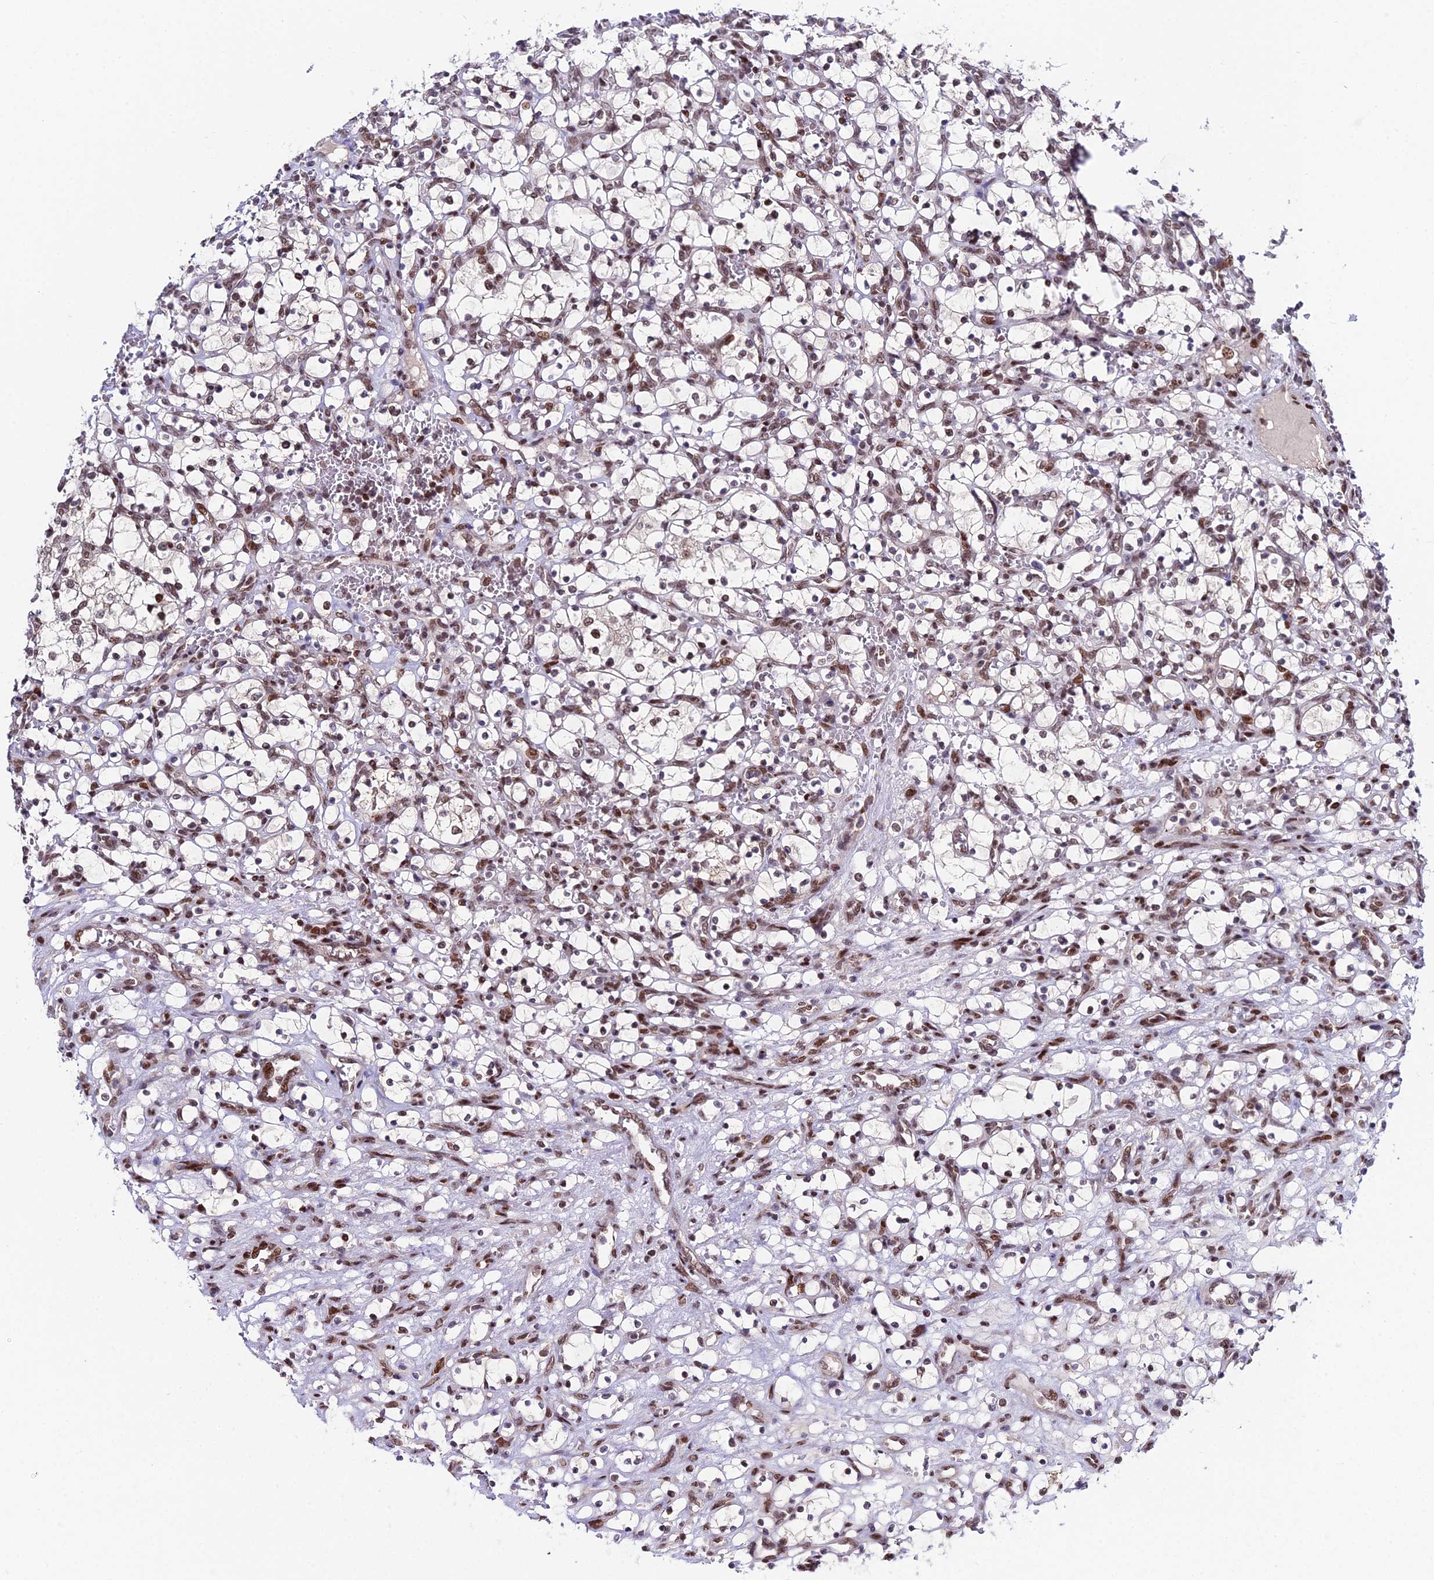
{"staining": {"intensity": "weak", "quantity": ">75%", "location": "nuclear"}, "tissue": "renal cancer", "cell_type": "Tumor cells", "image_type": "cancer", "snomed": [{"axis": "morphology", "description": "Adenocarcinoma, NOS"}, {"axis": "topography", "description": "Kidney"}], "caption": "An immunohistochemistry (IHC) histopathology image of tumor tissue is shown. Protein staining in brown shows weak nuclear positivity in renal cancer within tumor cells.", "gene": "SYT15", "patient": {"sex": "female", "age": 69}}